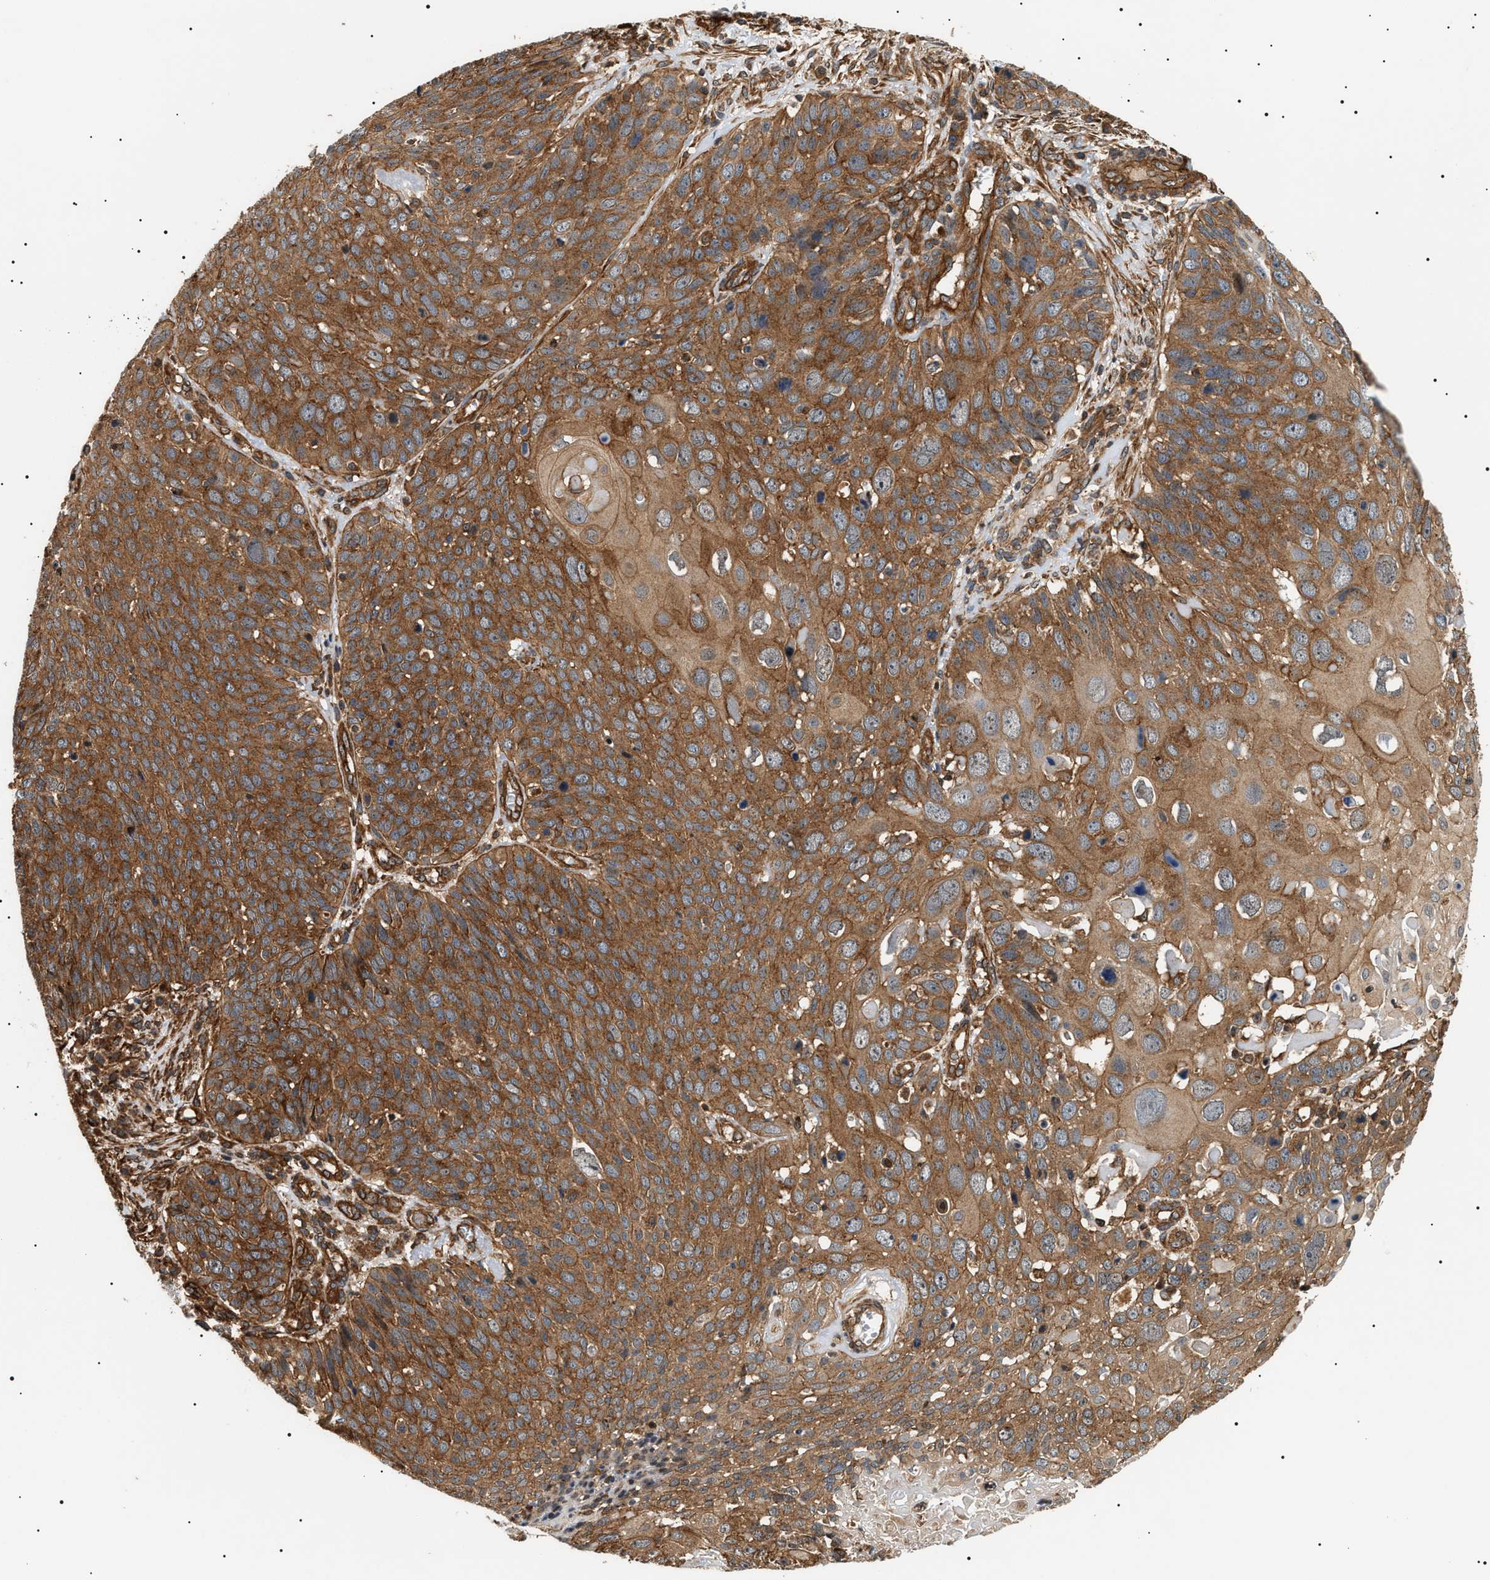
{"staining": {"intensity": "moderate", "quantity": ">75%", "location": "cytoplasmic/membranous"}, "tissue": "cervical cancer", "cell_type": "Tumor cells", "image_type": "cancer", "snomed": [{"axis": "morphology", "description": "Squamous cell carcinoma, NOS"}, {"axis": "topography", "description": "Cervix"}], "caption": "This is an image of immunohistochemistry staining of cervical squamous cell carcinoma, which shows moderate positivity in the cytoplasmic/membranous of tumor cells.", "gene": "SH3GLB2", "patient": {"sex": "female", "age": 74}}